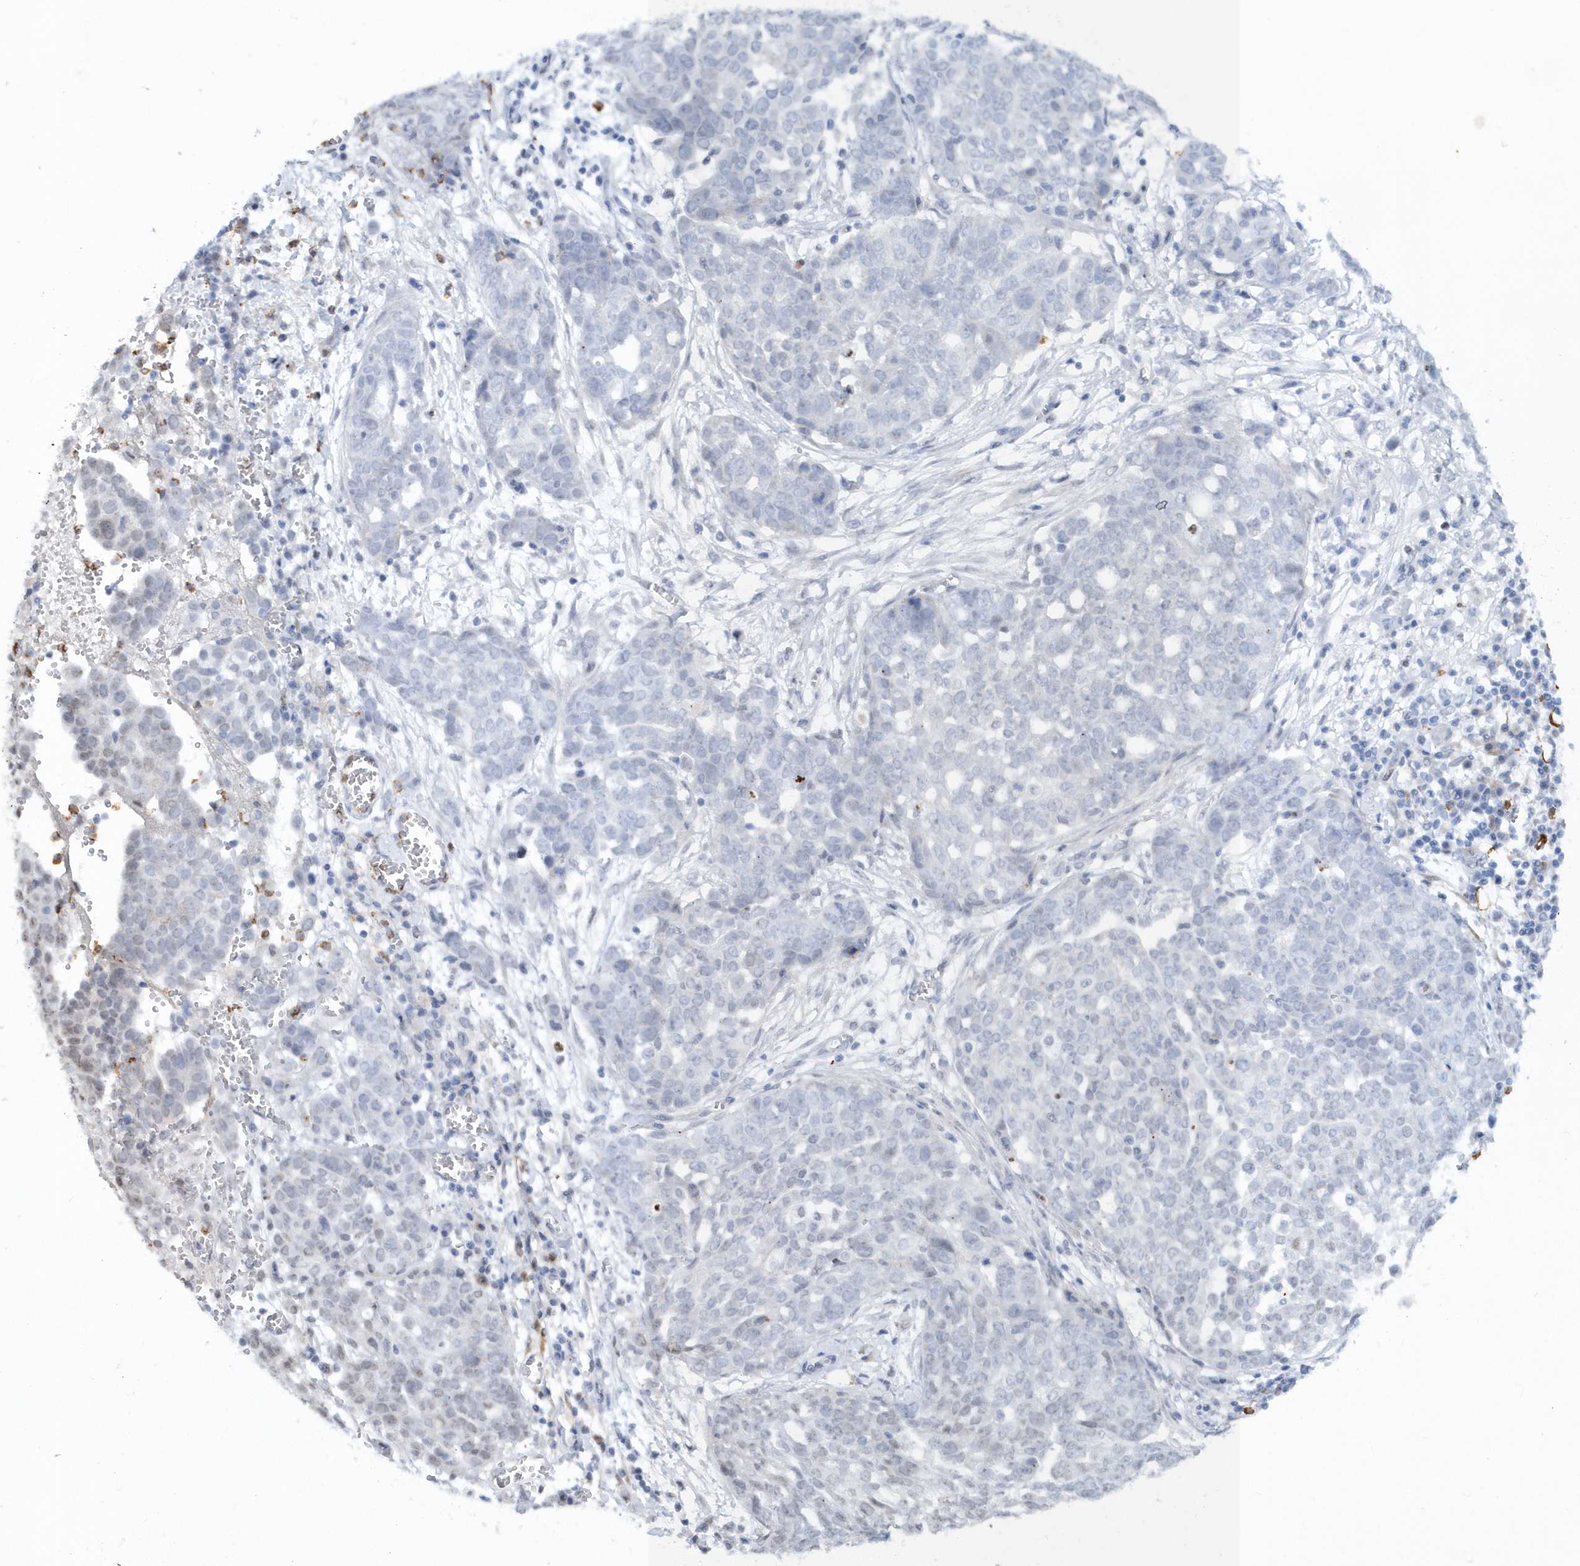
{"staining": {"intensity": "negative", "quantity": "none", "location": "none"}, "tissue": "ovarian cancer", "cell_type": "Tumor cells", "image_type": "cancer", "snomed": [{"axis": "morphology", "description": "Cystadenocarcinoma, serous, NOS"}, {"axis": "topography", "description": "Soft tissue"}, {"axis": "topography", "description": "Ovary"}], "caption": "Ovarian cancer was stained to show a protein in brown. There is no significant positivity in tumor cells.", "gene": "ASCL4", "patient": {"sex": "female", "age": 57}}